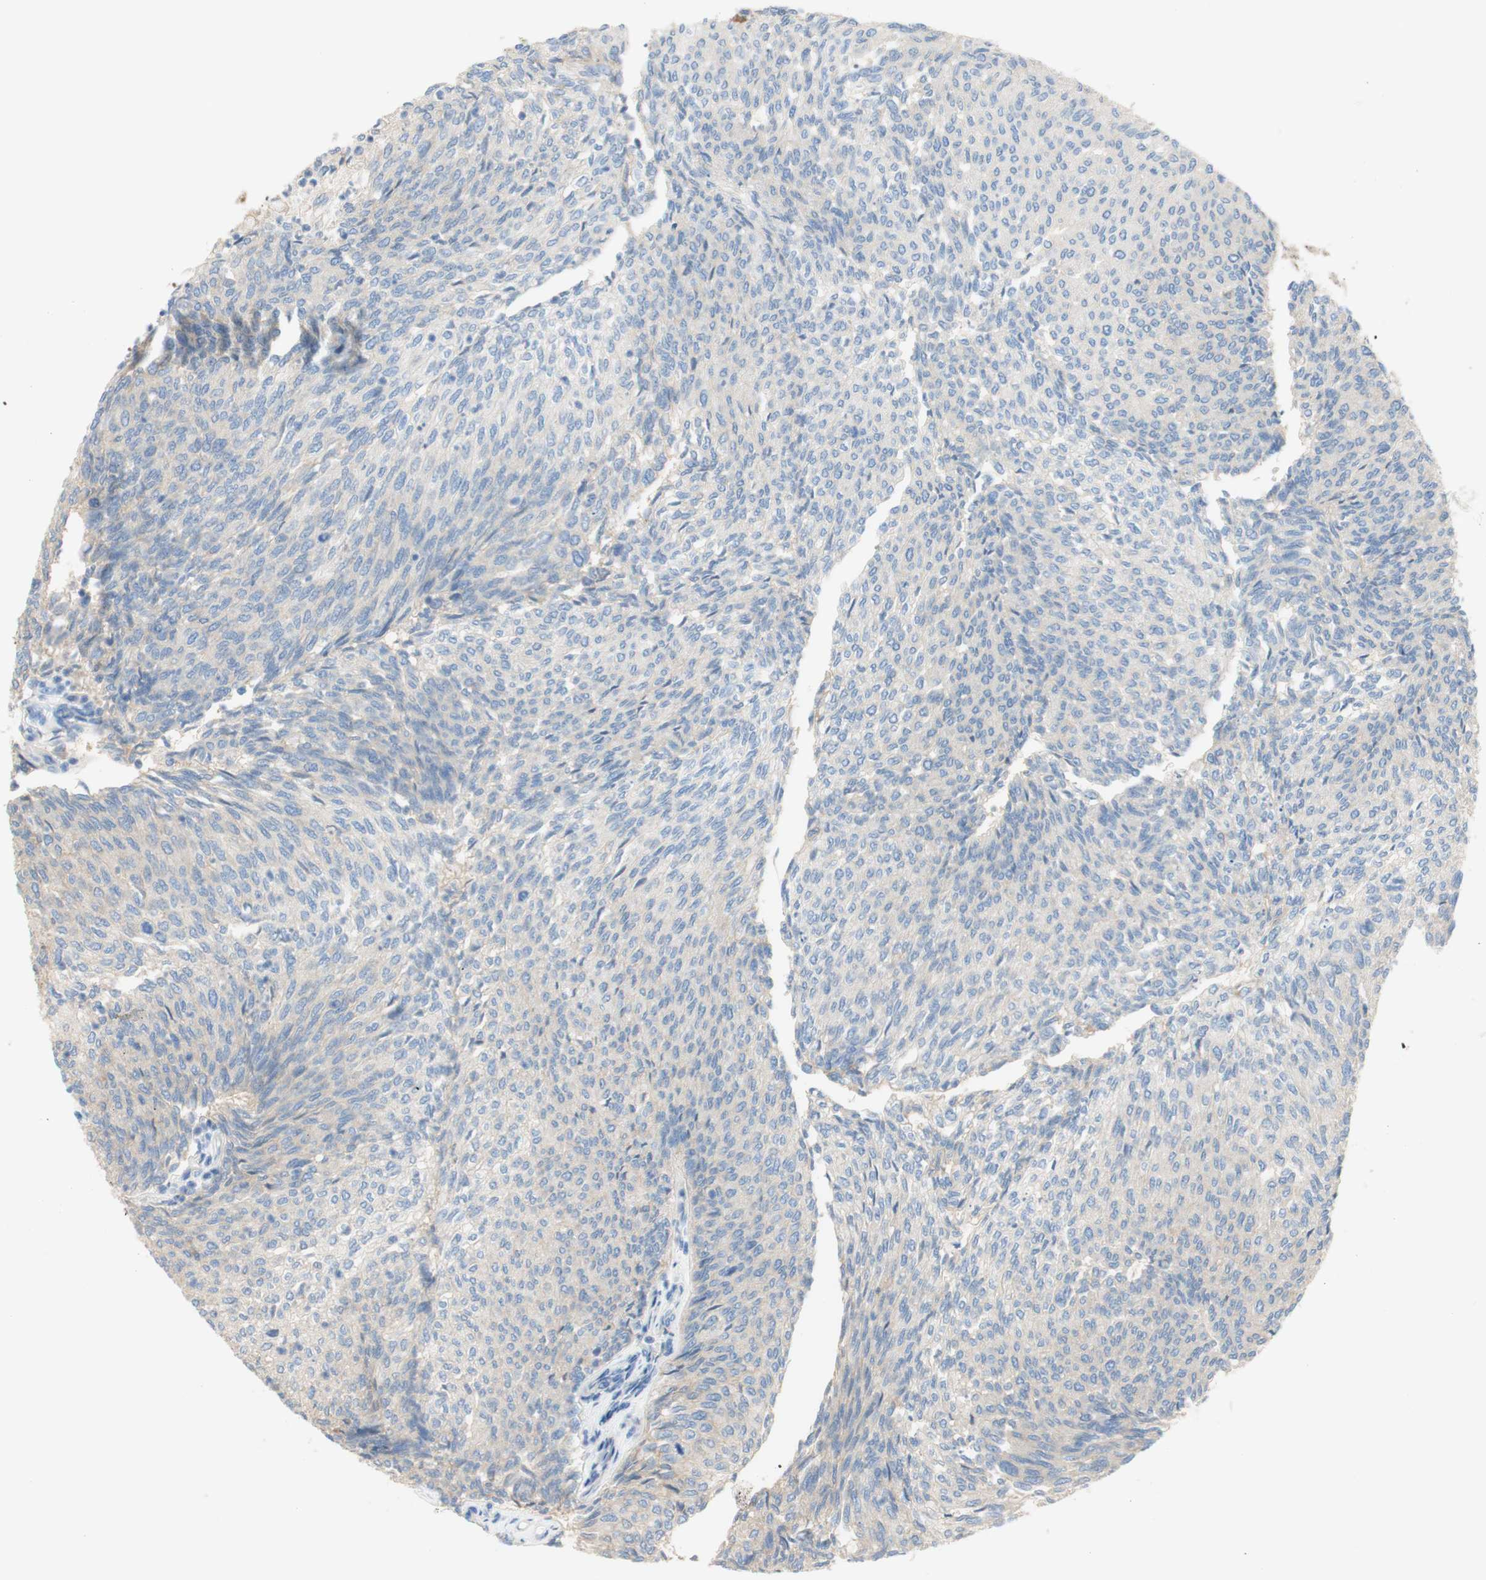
{"staining": {"intensity": "negative", "quantity": "none", "location": "none"}, "tissue": "urothelial cancer", "cell_type": "Tumor cells", "image_type": "cancer", "snomed": [{"axis": "morphology", "description": "Urothelial carcinoma, Low grade"}, {"axis": "topography", "description": "Urinary bladder"}], "caption": "Low-grade urothelial carcinoma was stained to show a protein in brown. There is no significant positivity in tumor cells. Nuclei are stained in blue.", "gene": "ATP2B1", "patient": {"sex": "female", "age": 79}}